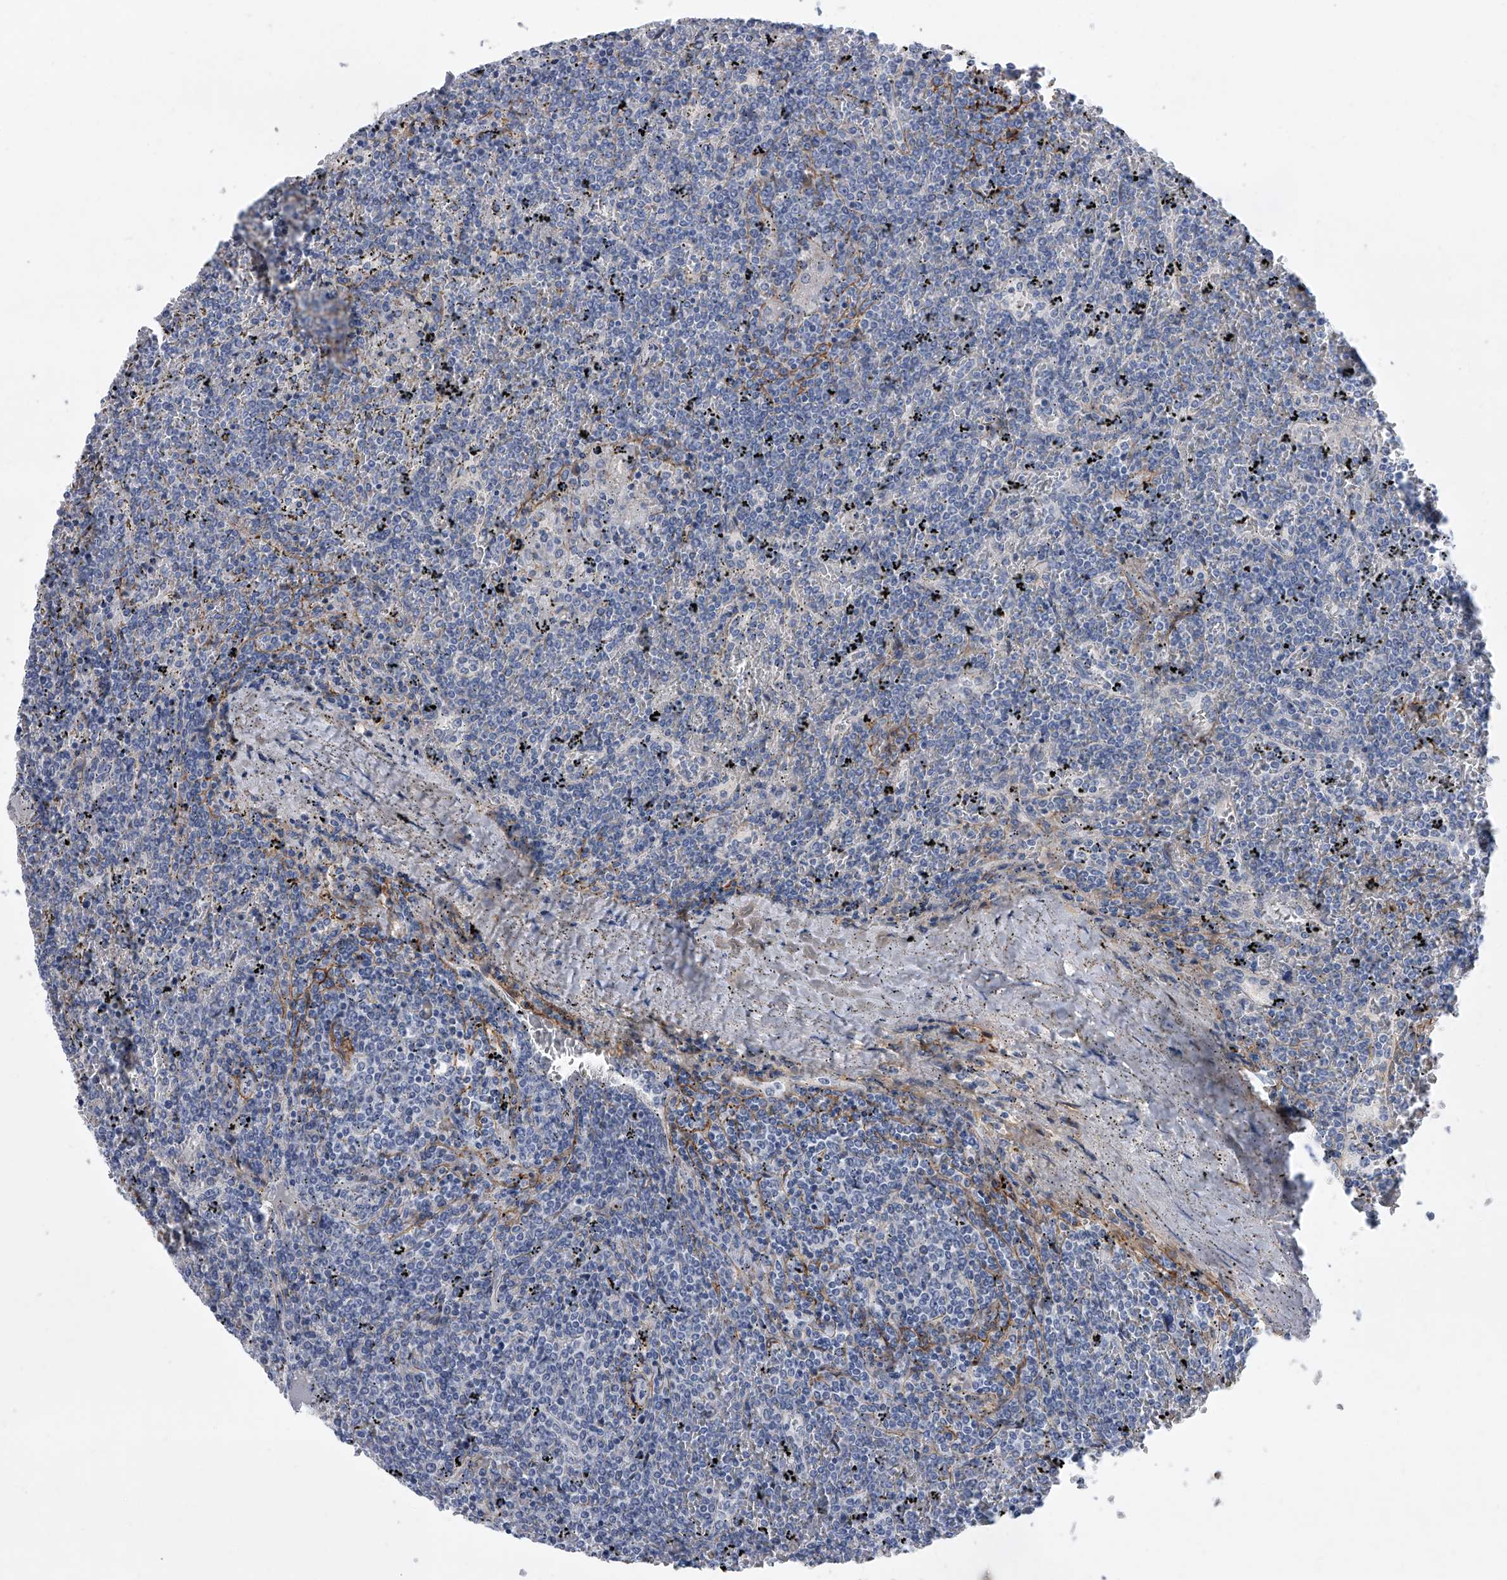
{"staining": {"intensity": "negative", "quantity": "none", "location": "none"}, "tissue": "lymphoma", "cell_type": "Tumor cells", "image_type": "cancer", "snomed": [{"axis": "morphology", "description": "Malignant lymphoma, non-Hodgkin's type, Low grade"}, {"axis": "topography", "description": "Spleen"}], "caption": "Tumor cells show no significant staining in lymphoma.", "gene": "ALG14", "patient": {"sex": "female", "age": 19}}